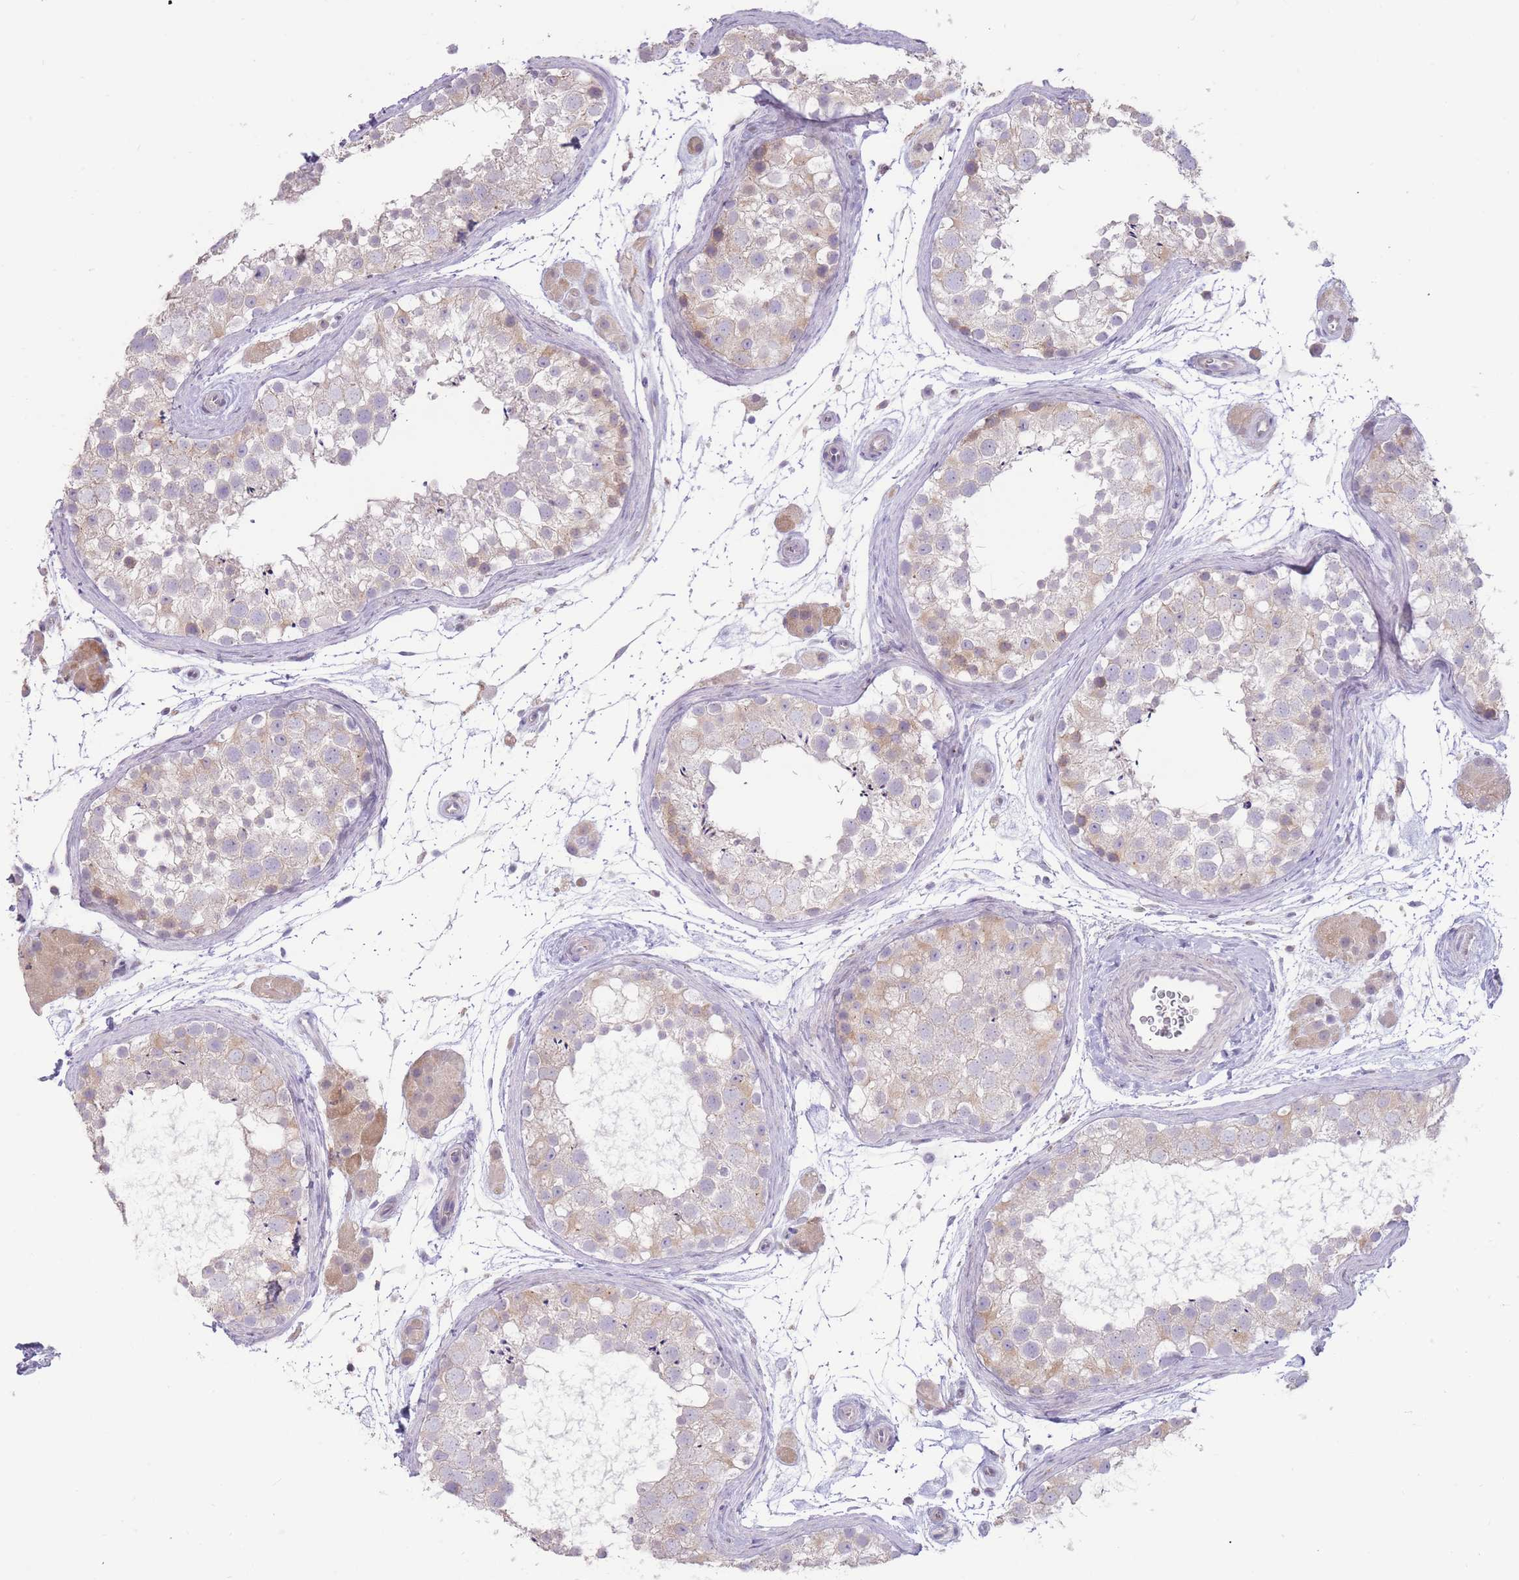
{"staining": {"intensity": "strong", "quantity": "<25%", "location": "cytoplasmic/membranous"}, "tissue": "testis", "cell_type": "Cells in seminiferous ducts", "image_type": "normal", "snomed": [{"axis": "morphology", "description": "Normal tissue, NOS"}, {"axis": "topography", "description": "Testis"}], "caption": "Human testis stained for a protein (brown) reveals strong cytoplasmic/membranous positive positivity in about <25% of cells in seminiferous ducts.", "gene": "TRAPPC5", "patient": {"sex": "male", "age": 41}}